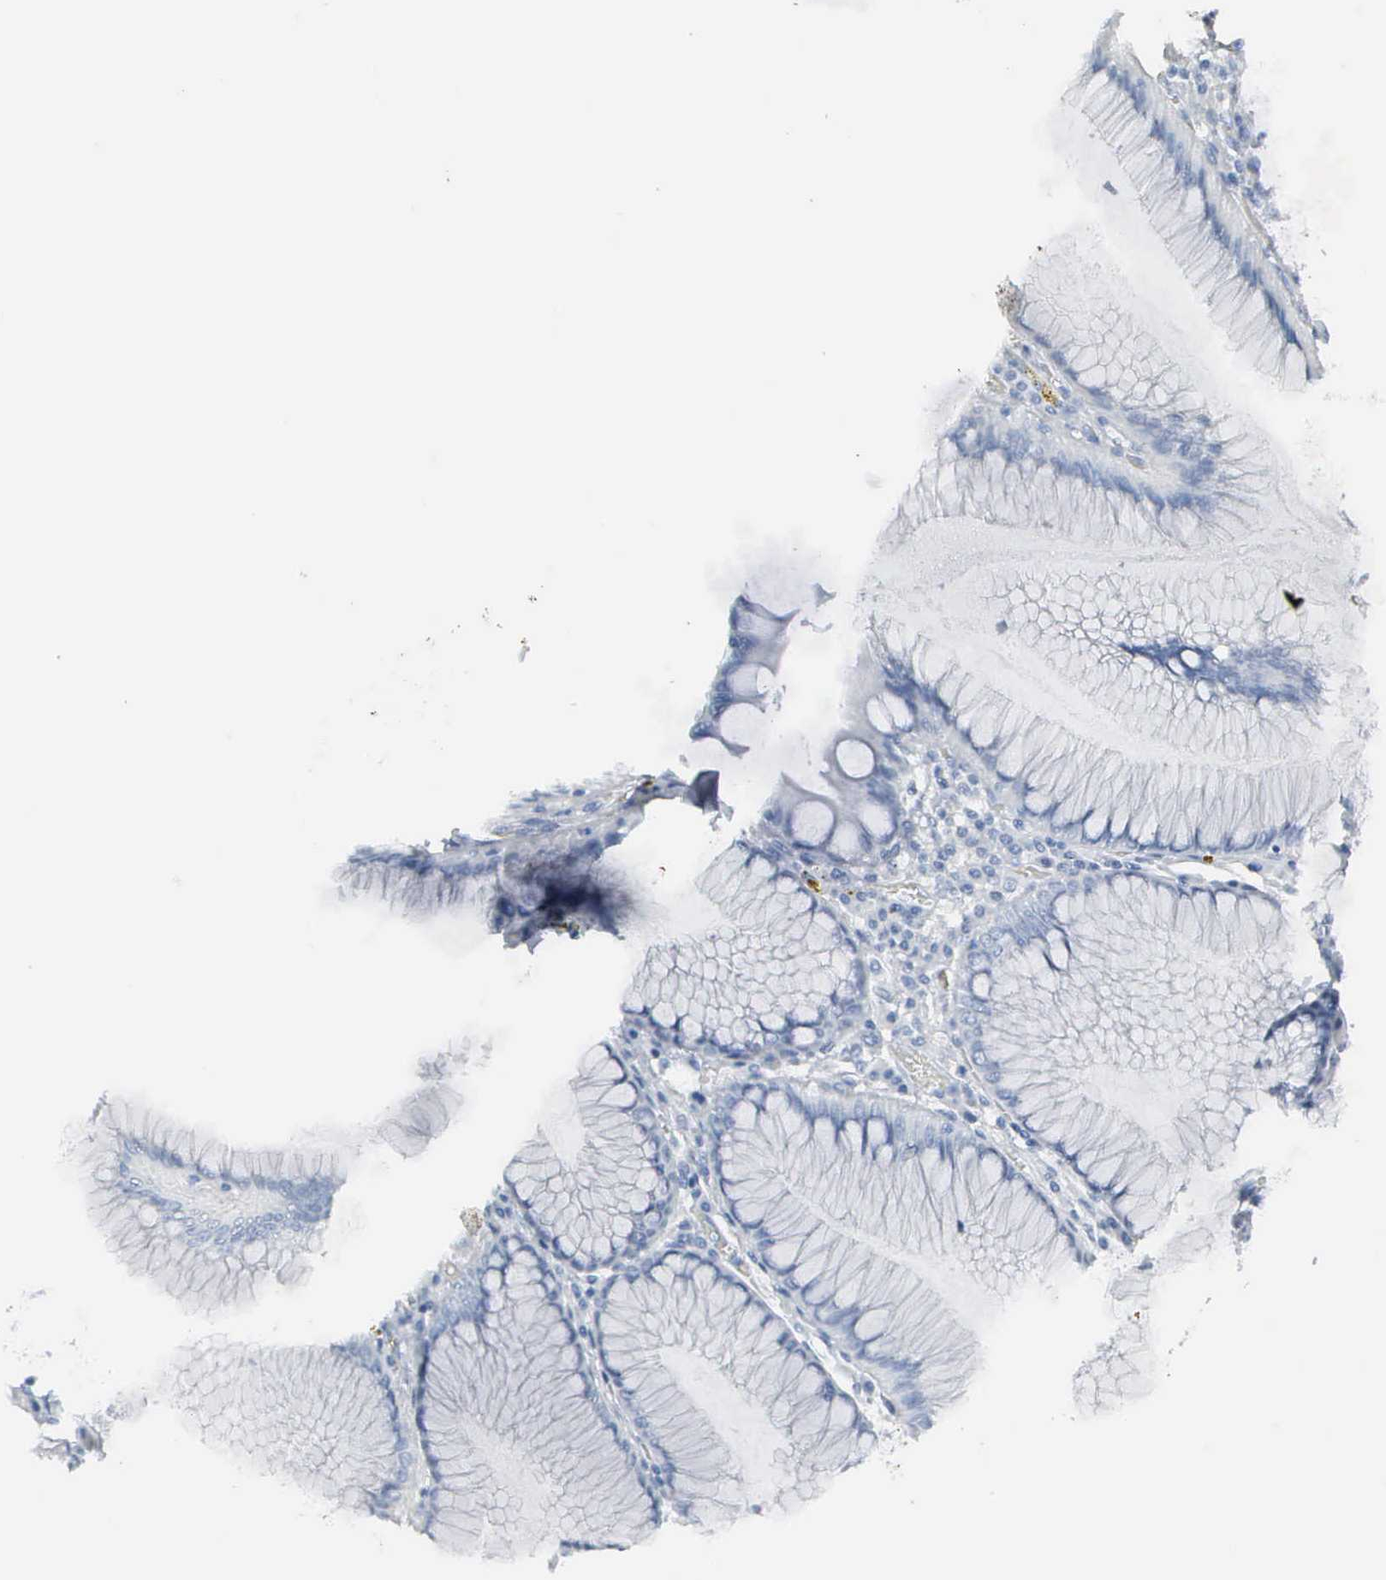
{"staining": {"intensity": "negative", "quantity": "none", "location": "none"}, "tissue": "stomach", "cell_type": "Glandular cells", "image_type": "normal", "snomed": [{"axis": "morphology", "description": "Normal tissue, NOS"}, {"axis": "topography", "description": "Stomach, lower"}], "caption": "DAB (3,3'-diaminobenzidine) immunohistochemical staining of unremarkable human stomach exhibits no significant positivity in glandular cells.", "gene": "DMD", "patient": {"sex": "female", "age": 93}}